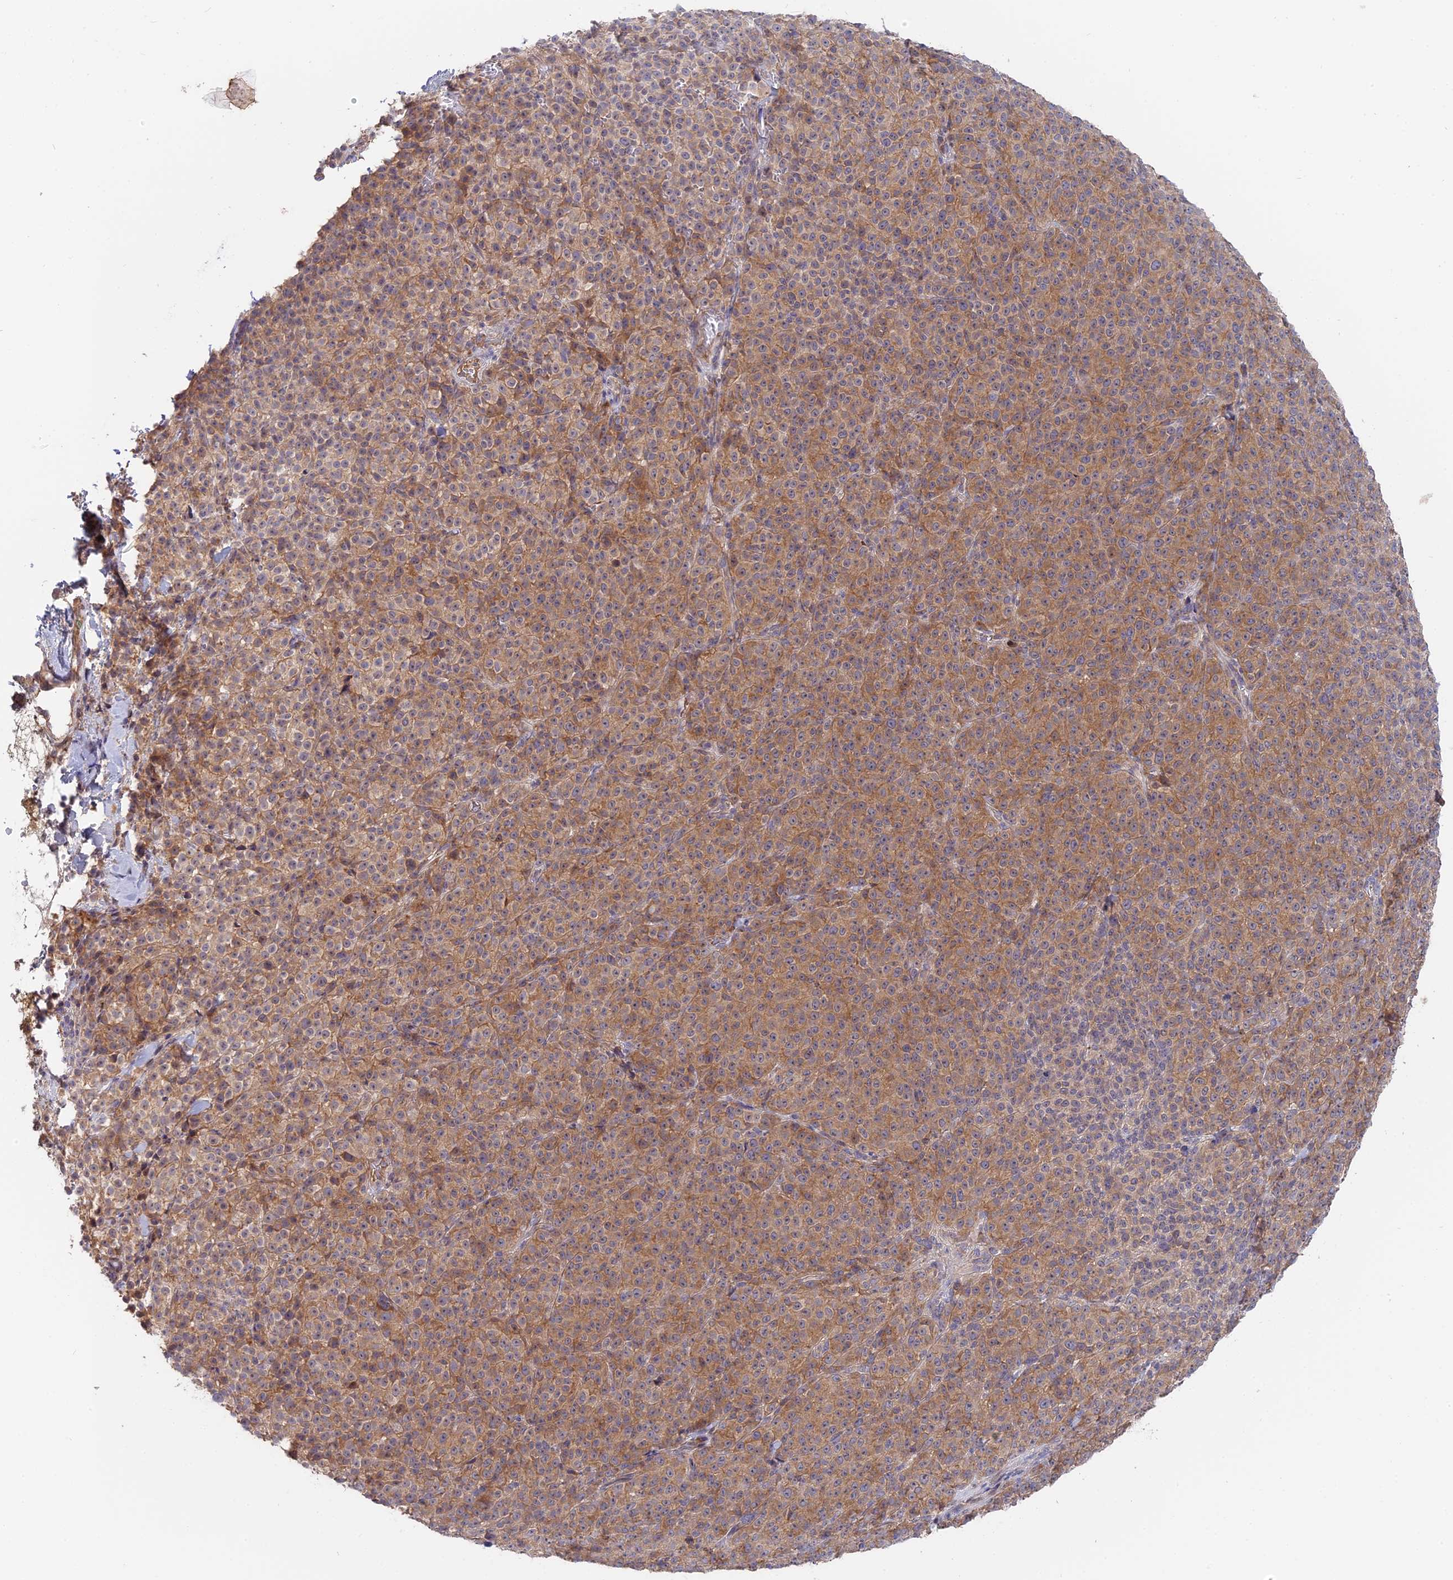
{"staining": {"intensity": "moderate", "quantity": ">75%", "location": "cytoplasmic/membranous"}, "tissue": "melanoma", "cell_type": "Tumor cells", "image_type": "cancer", "snomed": [{"axis": "morphology", "description": "Normal tissue, NOS"}, {"axis": "morphology", "description": "Malignant melanoma, NOS"}, {"axis": "topography", "description": "Skin"}], "caption": "Protein staining reveals moderate cytoplasmic/membranous expression in about >75% of tumor cells in melanoma. (DAB IHC with brightfield microscopy, high magnification).", "gene": "TENT4B", "patient": {"sex": "female", "age": 34}}